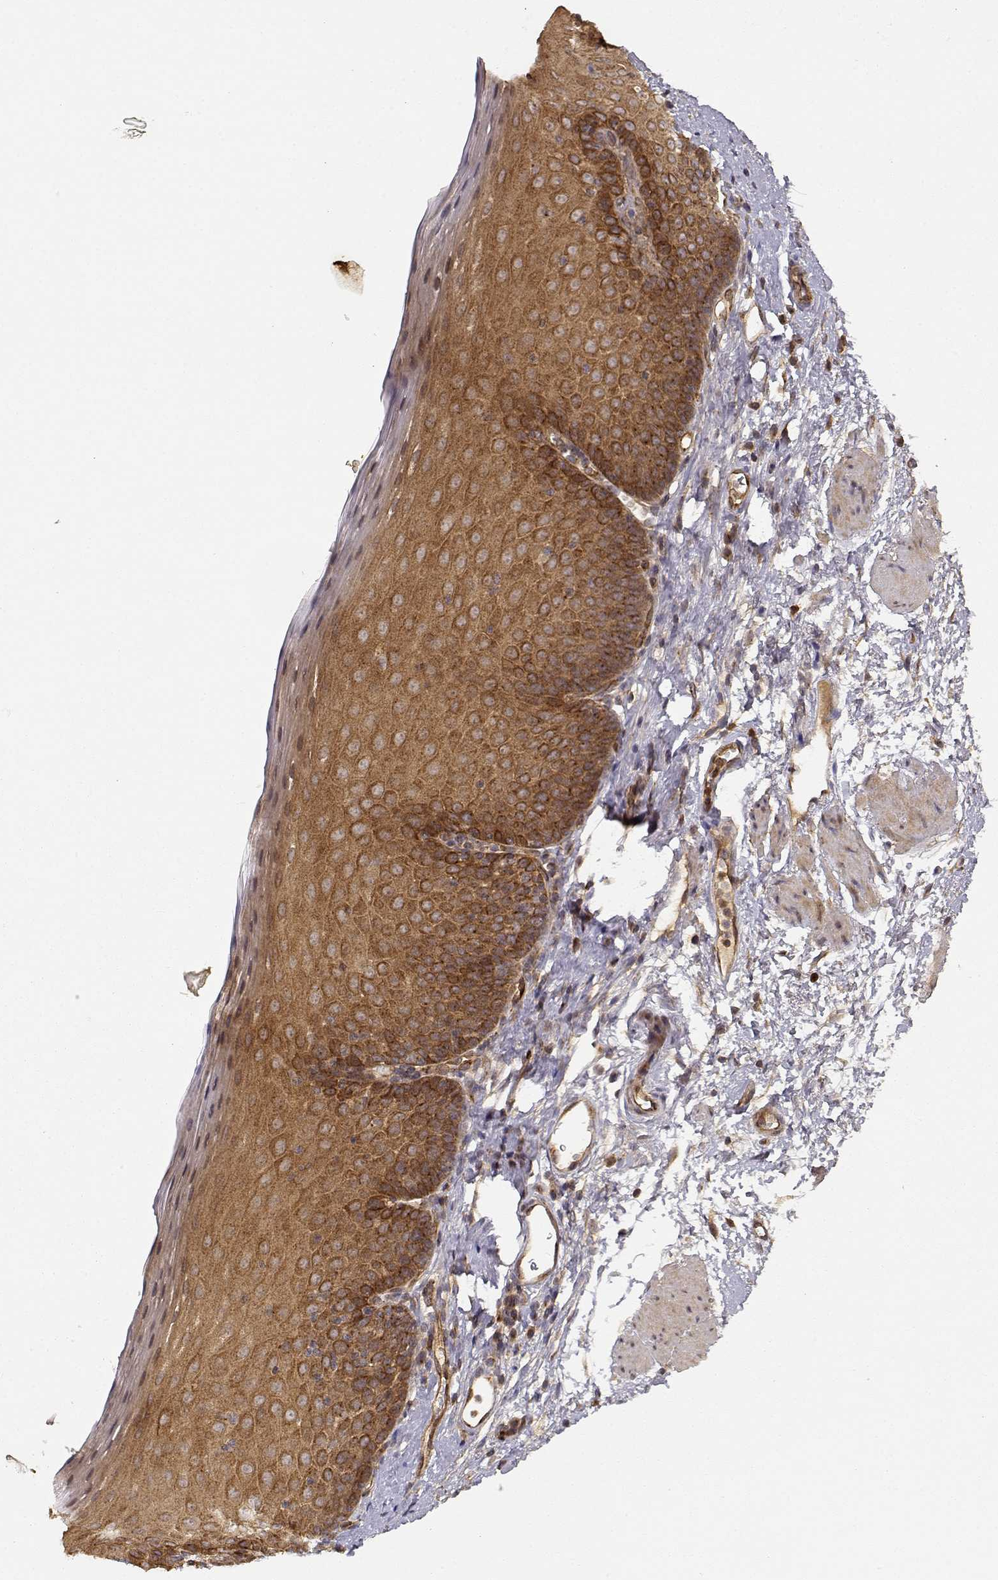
{"staining": {"intensity": "moderate", "quantity": ">75%", "location": "cytoplasmic/membranous"}, "tissue": "esophagus", "cell_type": "Squamous epithelial cells", "image_type": "normal", "snomed": [{"axis": "morphology", "description": "Normal tissue, NOS"}, {"axis": "topography", "description": "Esophagus"}], "caption": "An immunohistochemistry histopathology image of unremarkable tissue is shown. Protein staining in brown shows moderate cytoplasmic/membranous positivity in esophagus within squamous epithelial cells. Nuclei are stained in blue.", "gene": "CDK5RAP2", "patient": {"sex": "female", "age": 64}}